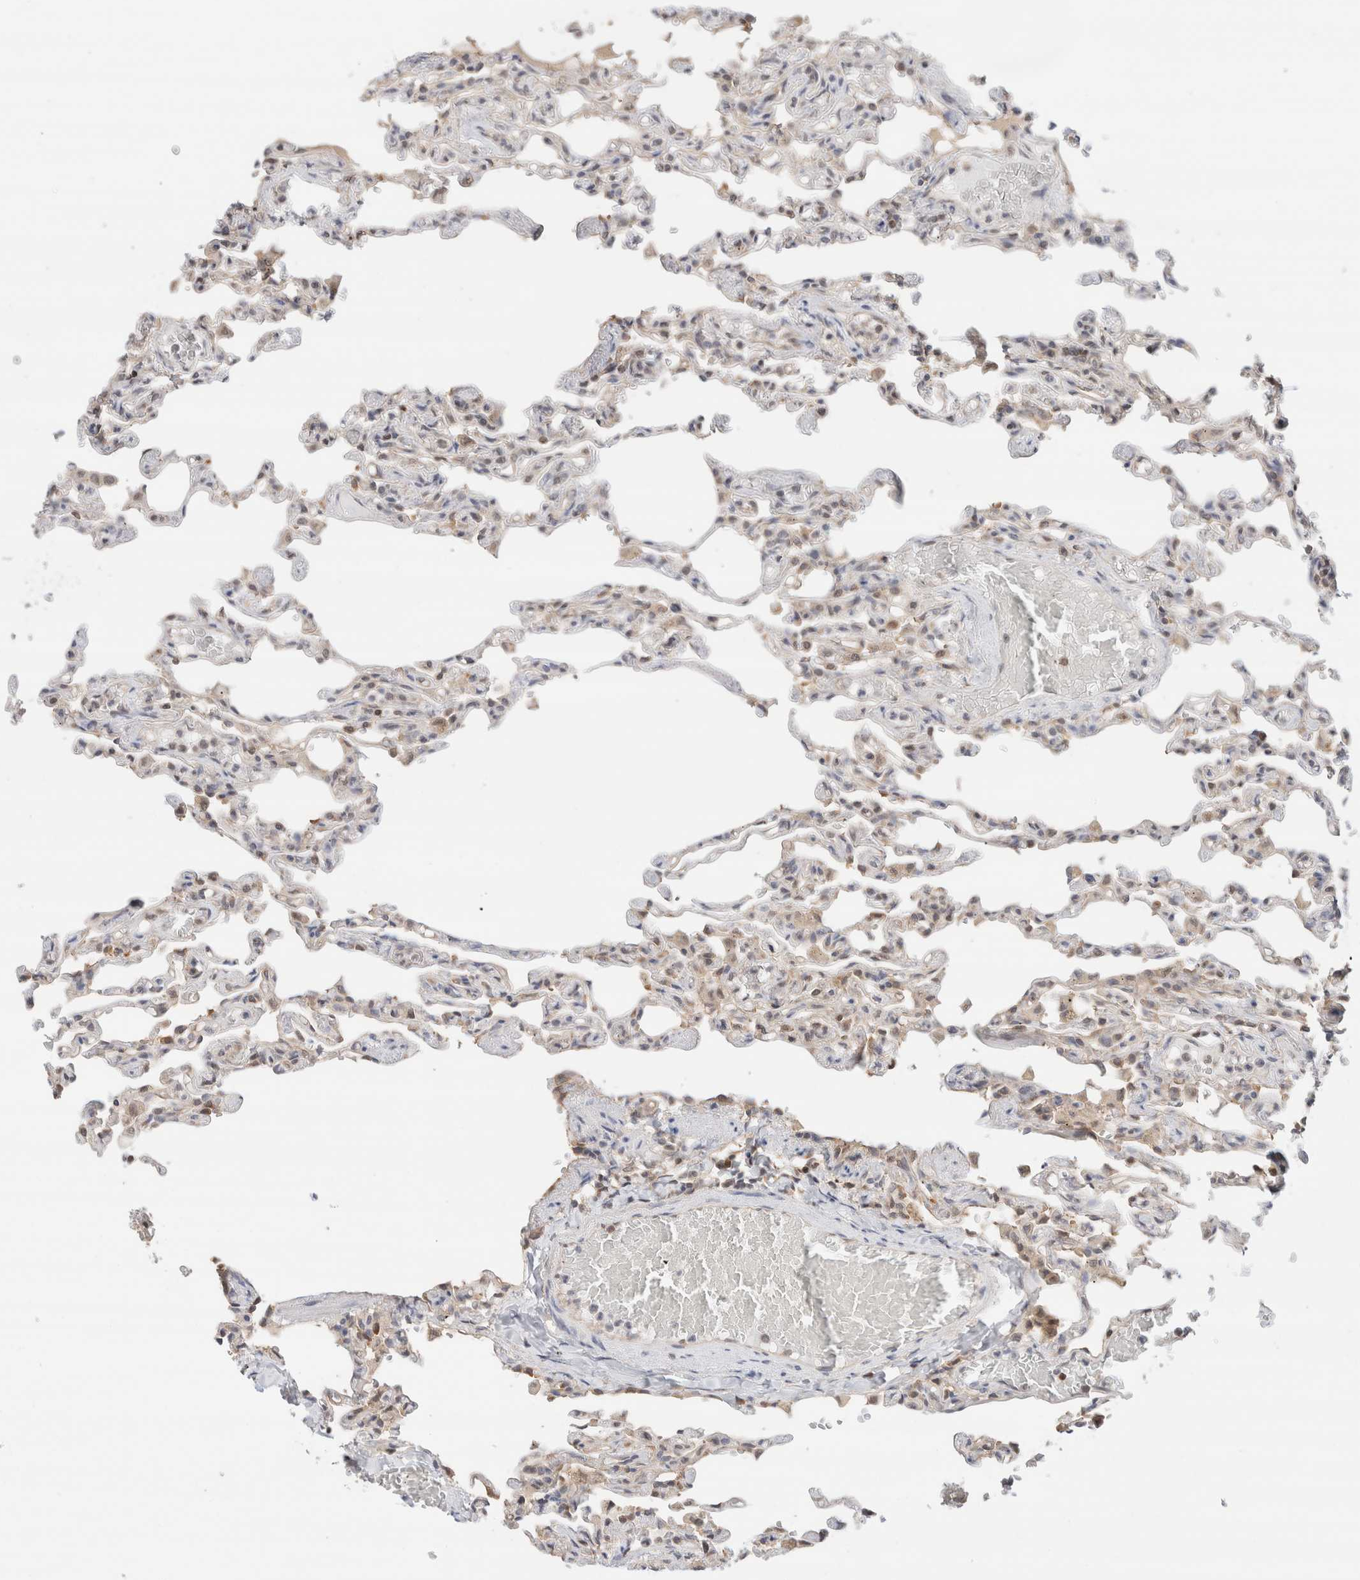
{"staining": {"intensity": "weak", "quantity": "25%-75%", "location": "cytoplasmic/membranous"}, "tissue": "lung", "cell_type": "Alveolar cells", "image_type": "normal", "snomed": [{"axis": "morphology", "description": "Normal tissue, NOS"}, {"axis": "topography", "description": "Lung"}], "caption": "The photomicrograph displays a brown stain indicating the presence of a protein in the cytoplasmic/membranous of alveolar cells in lung.", "gene": "C17orf97", "patient": {"sex": "male", "age": 21}}